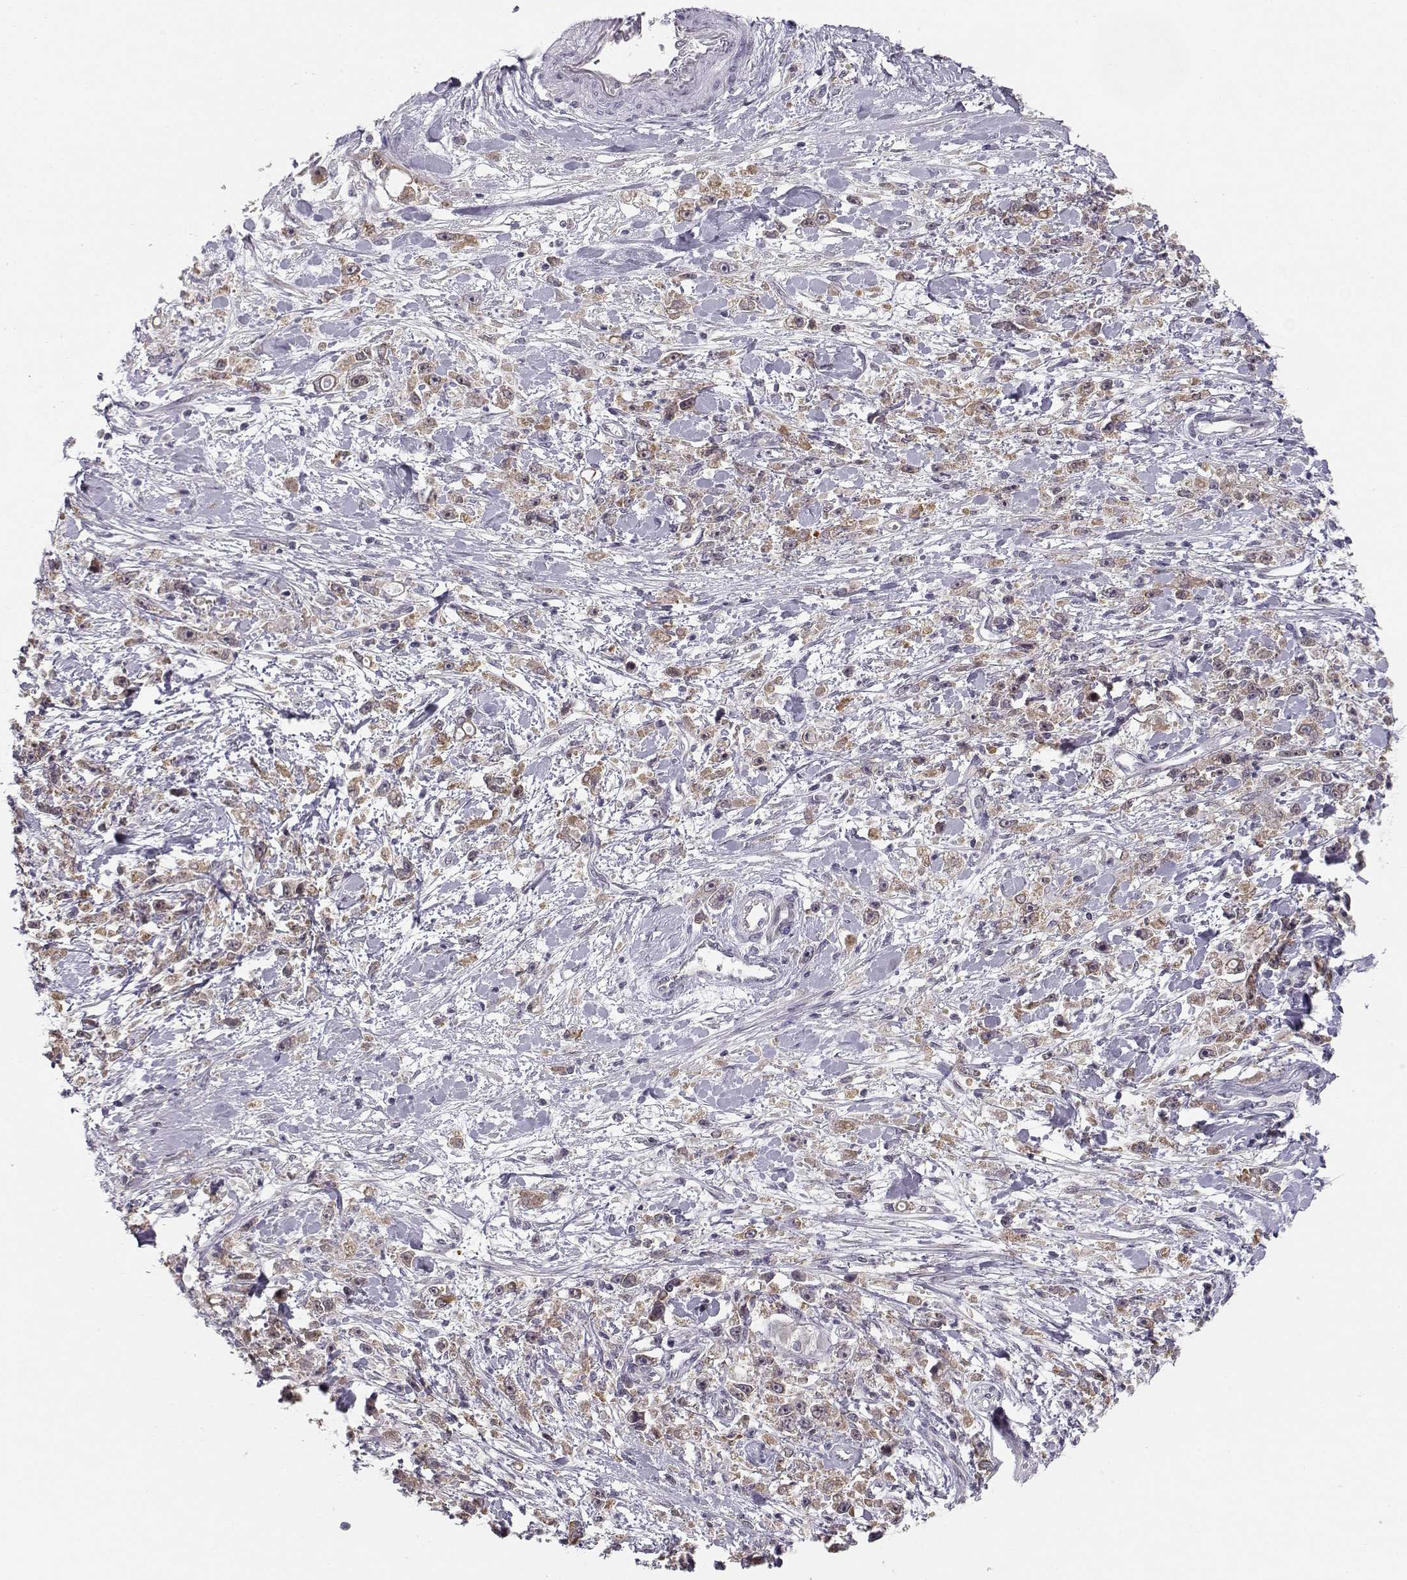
{"staining": {"intensity": "moderate", "quantity": ">75%", "location": "cytoplasmic/membranous"}, "tissue": "stomach cancer", "cell_type": "Tumor cells", "image_type": "cancer", "snomed": [{"axis": "morphology", "description": "Adenocarcinoma, NOS"}, {"axis": "topography", "description": "Stomach"}], "caption": "A brown stain labels moderate cytoplasmic/membranous positivity of a protein in human stomach cancer (adenocarcinoma) tumor cells. The staining was performed using DAB (3,3'-diaminobenzidine) to visualize the protein expression in brown, while the nuclei were stained in blue with hematoxylin (Magnification: 20x).", "gene": "KIF13B", "patient": {"sex": "female", "age": 59}}